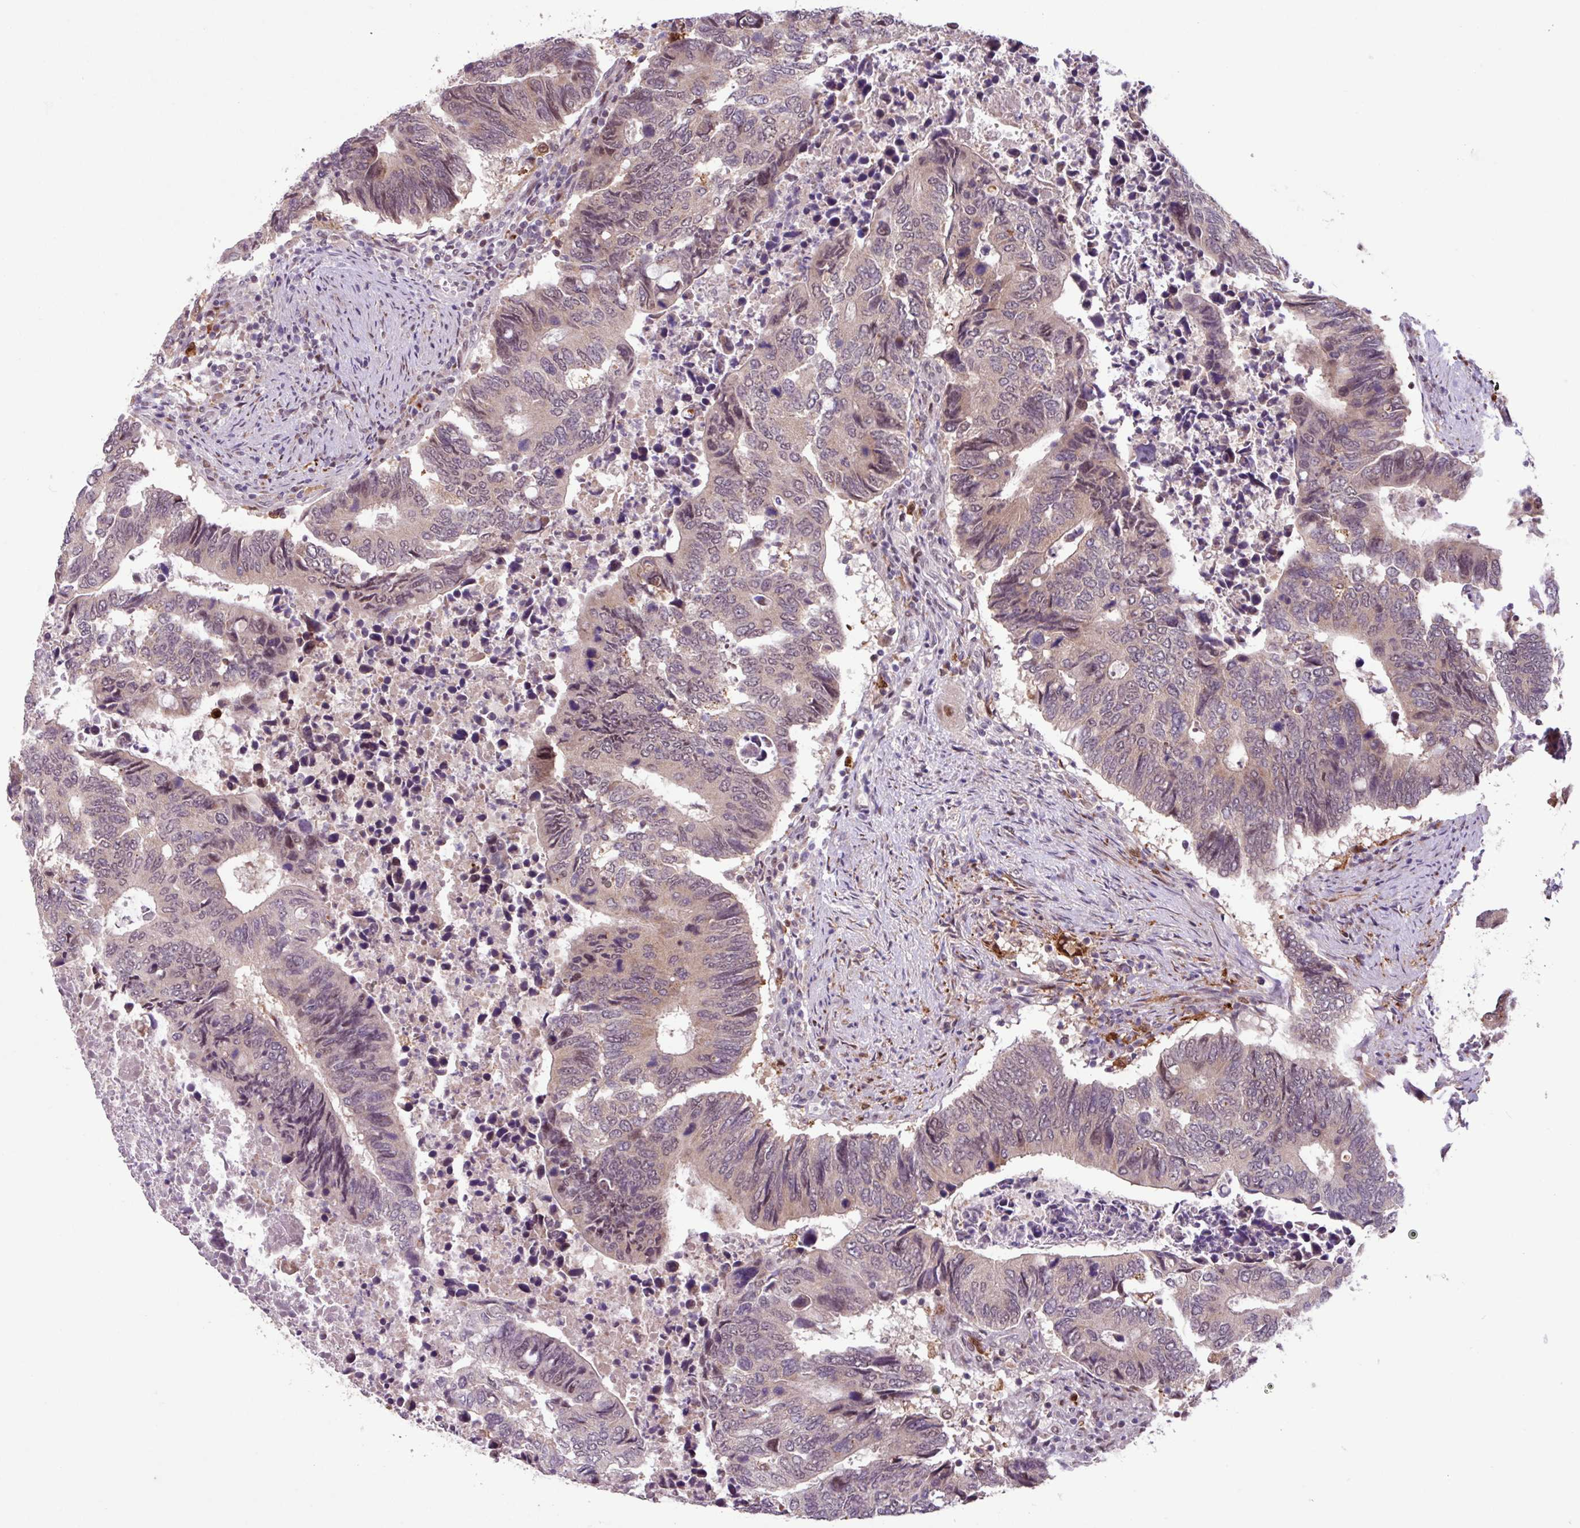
{"staining": {"intensity": "moderate", "quantity": "25%-75%", "location": "nuclear"}, "tissue": "colorectal cancer", "cell_type": "Tumor cells", "image_type": "cancer", "snomed": [{"axis": "morphology", "description": "Adenocarcinoma, NOS"}, {"axis": "topography", "description": "Colon"}], "caption": "Immunohistochemical staining of adenocarcinoma (colorectal) demonstrates moderate nuclear protein expression in about 25%-75% of tumor cells.", "gene": "BRD3", "patient": {"sex": "male", "age": 87}}